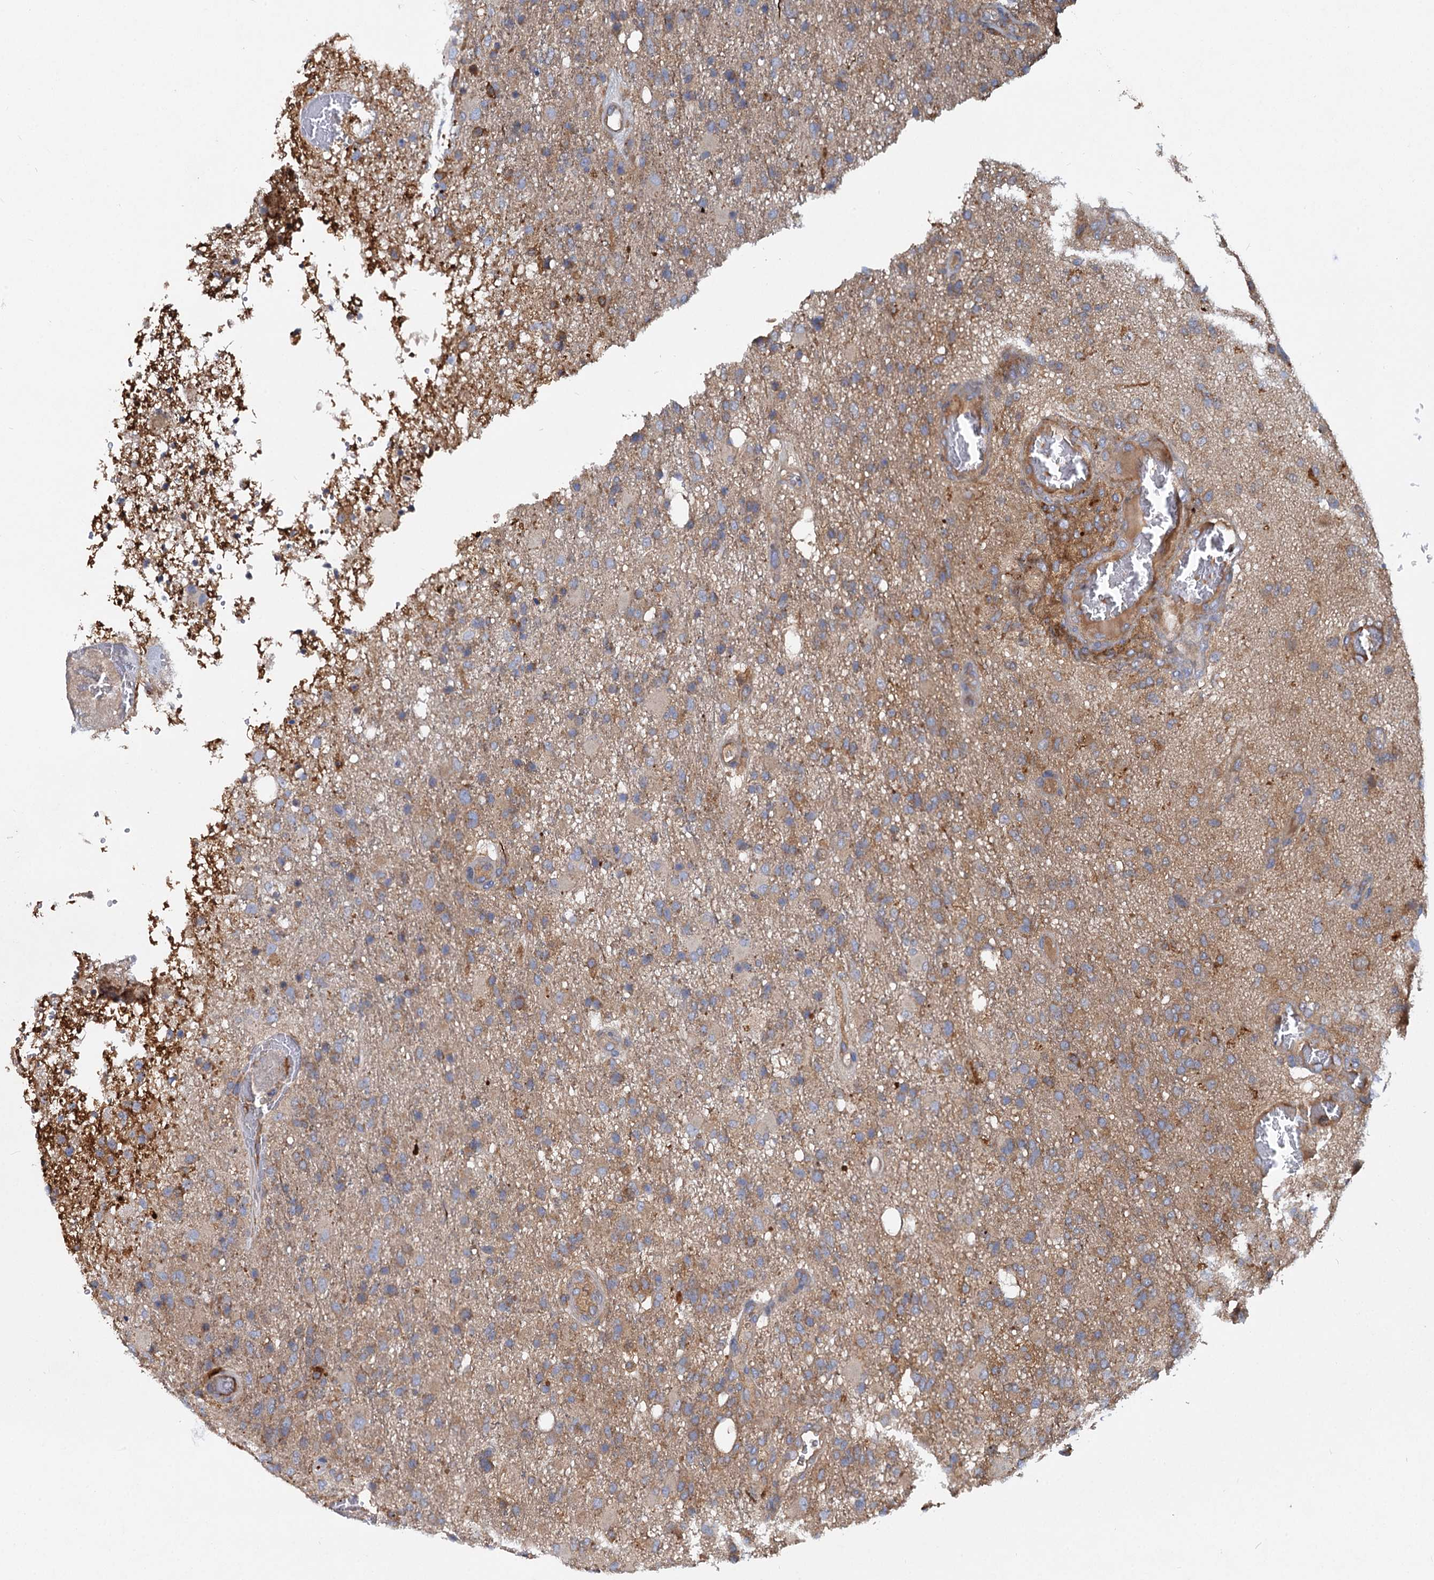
{"staining": {"intensity": "weak", "quantity": "25%-75%", "location": "cytoplasmic/membranous"}, "tissue": "glioma", "cell_type": "Tumor cells", "image_type": "cancer", "snomed": [{"axis": "morphology", "description": "Glioma, malignant, High grade"}, {"axis": "topography", "description": "Brain"}], "caption": "This is a photomicrograph of immunohistochemistry (IHC) staining of malignant glioma (high-grade), which shows weak expression in the cytoplasmic/membranous of tumor cells.", "gene": "ALKBH7", "patient": {"sex": "female", "age": 74}}